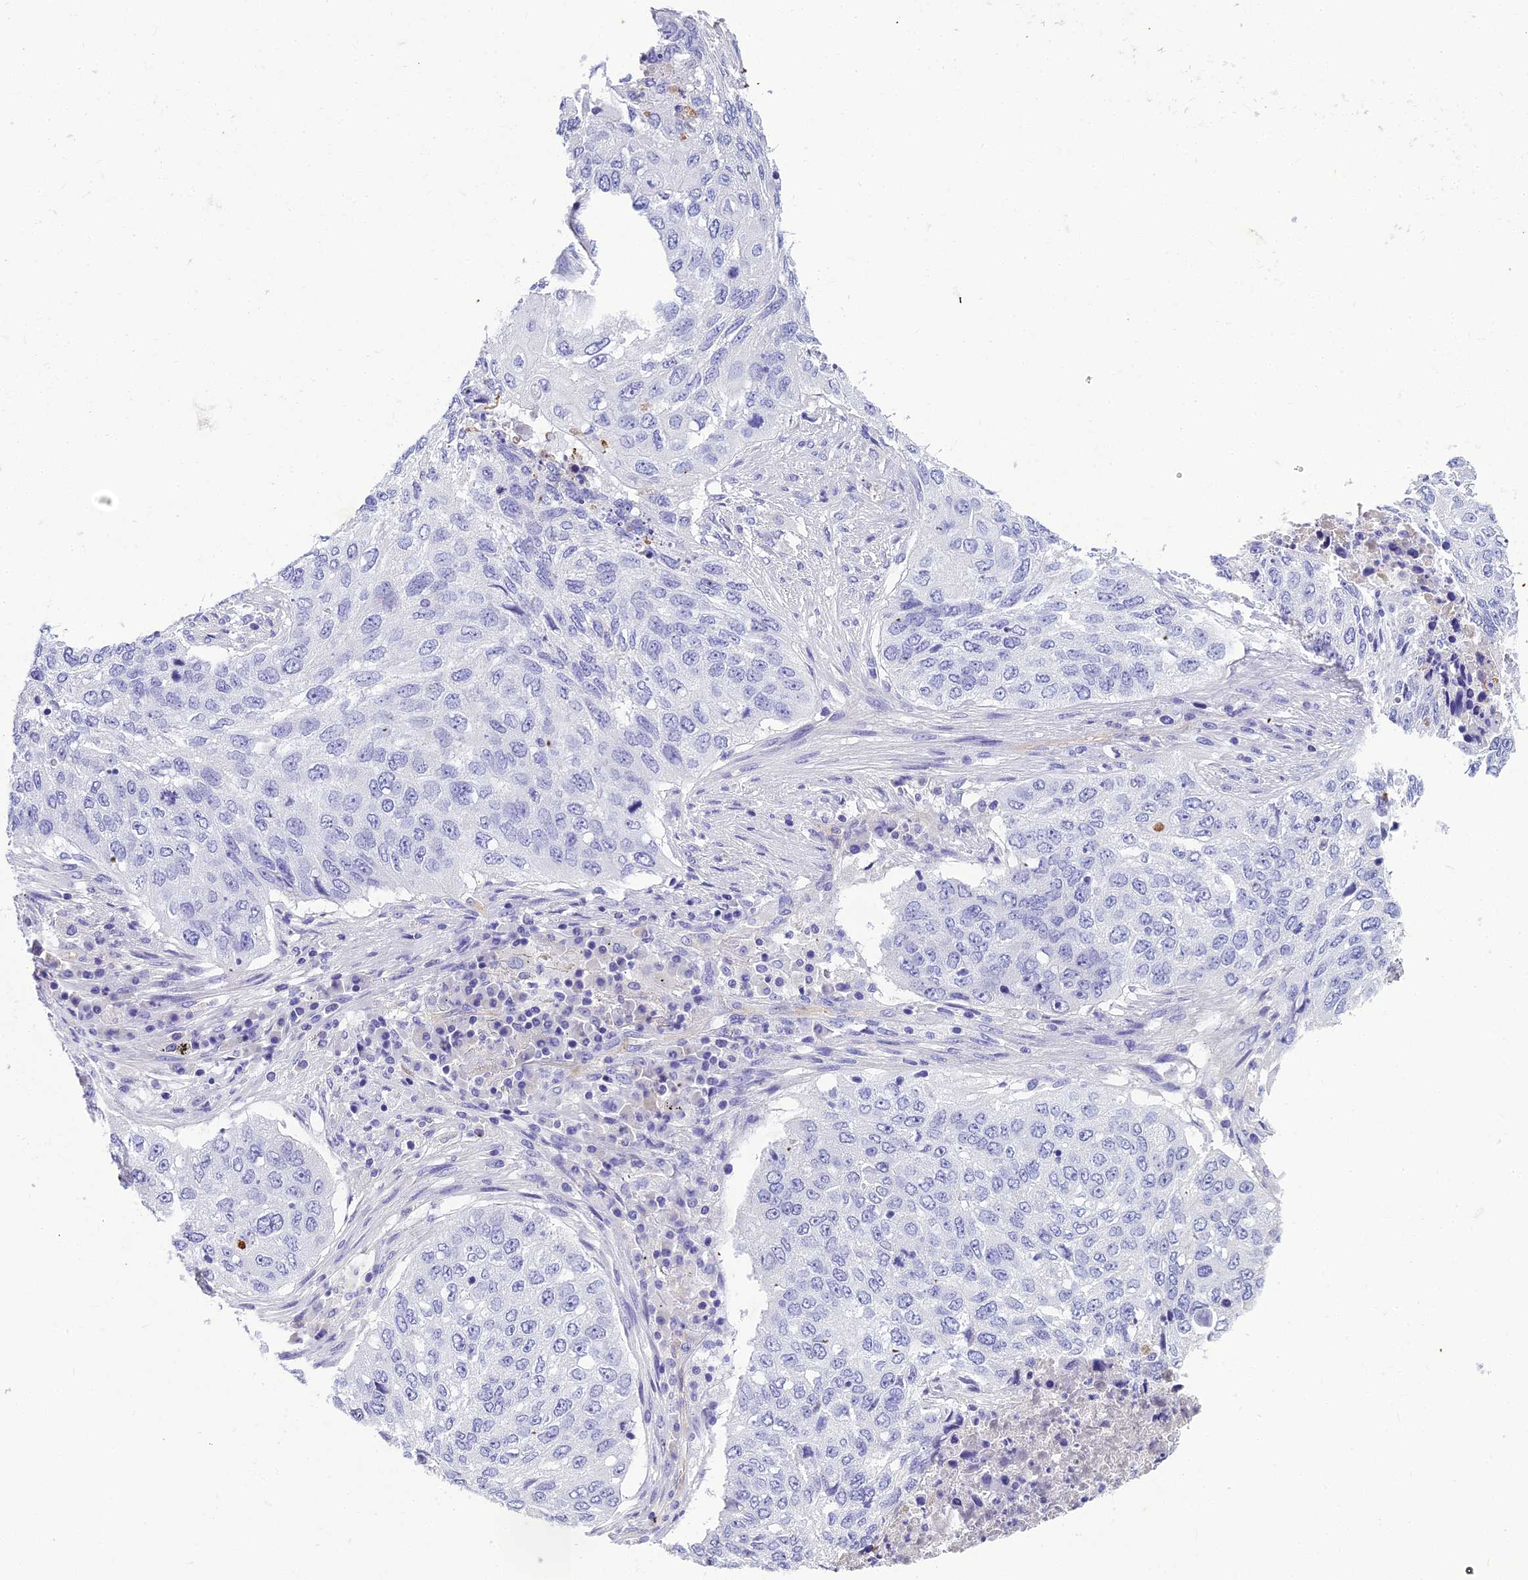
{"staining": {"intensity": "negative", "quantity": "none", "location": "none"}, "tissue": "lung cancer", "cell_type": "Tumor cells", "image_type": "cancer", "snomed": [{"axis": "morphology", "description": "Squamous cell carcinoma, NOS"}, {"axis": "topography", "description": "Lung"}], "caption": "Tumor cells show no significant protein expression in squamous cell carcinoma (lung). (DAB immunohistochemistry visualized using brightfield microscopy, high magnification).", "gene": "NINJ1", "patient": {"sex": "female", "age": 63}}